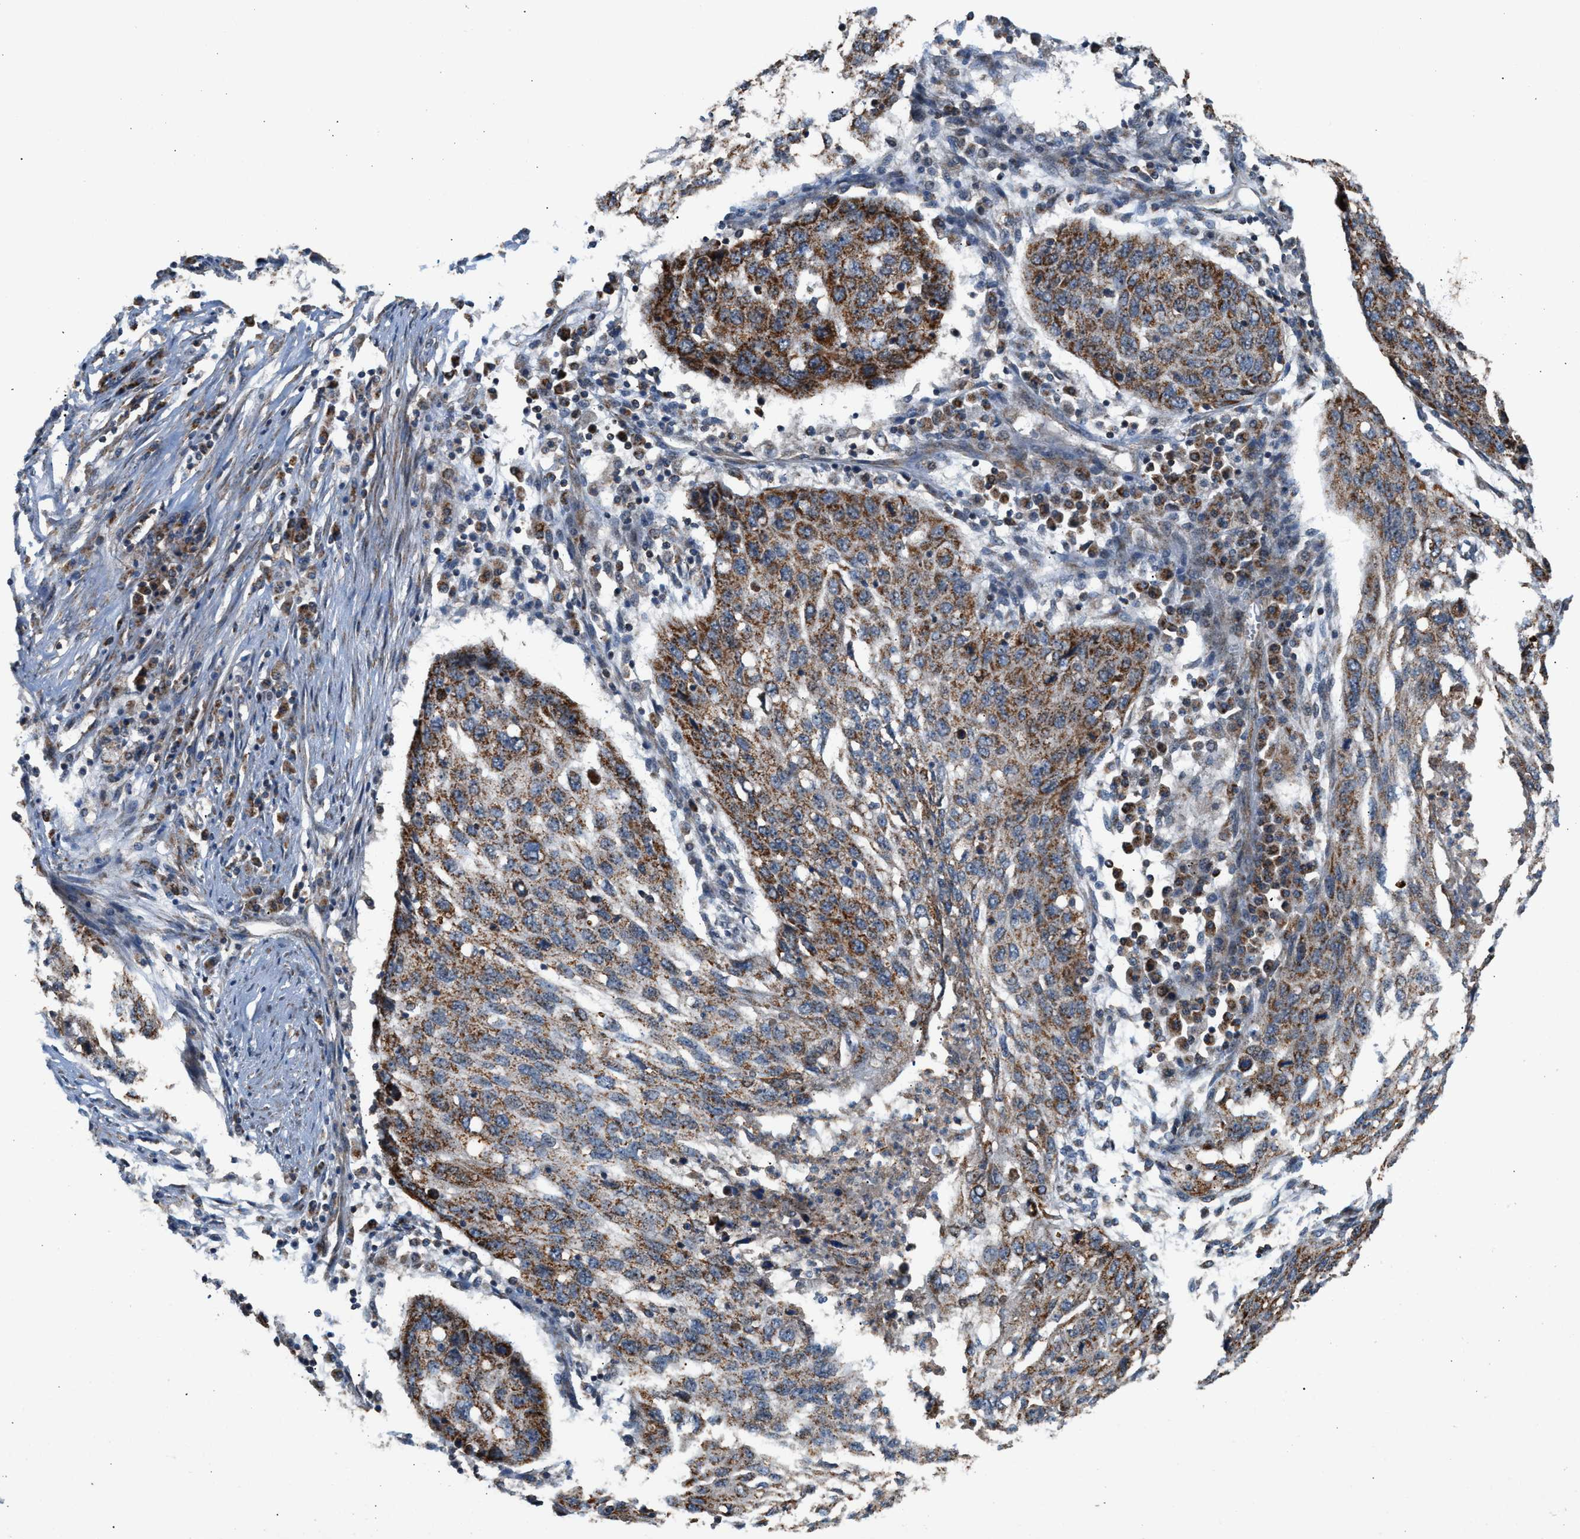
{"staining": {"intensity": "moderate", "quantity": ">75%", "location": "cytoplasmic/membranous"}, "tissue": "lung cancer", "cell_type": "Tumor cells", "image_type": "cancer", "snomed": [{"axis": "morphology", "description": "Squamous cell carcinoma, NOS"}, {"axis": "topography", "description": "Lung"}], "caption": "IHC of lung squamous cell carcinoma exhibits medium levels of moderate cytoplasmic/membranous expression in approximately >75% of tumor cells.", "gene": "SGSM2", "patient": {"sex": "female", "age": 63}}